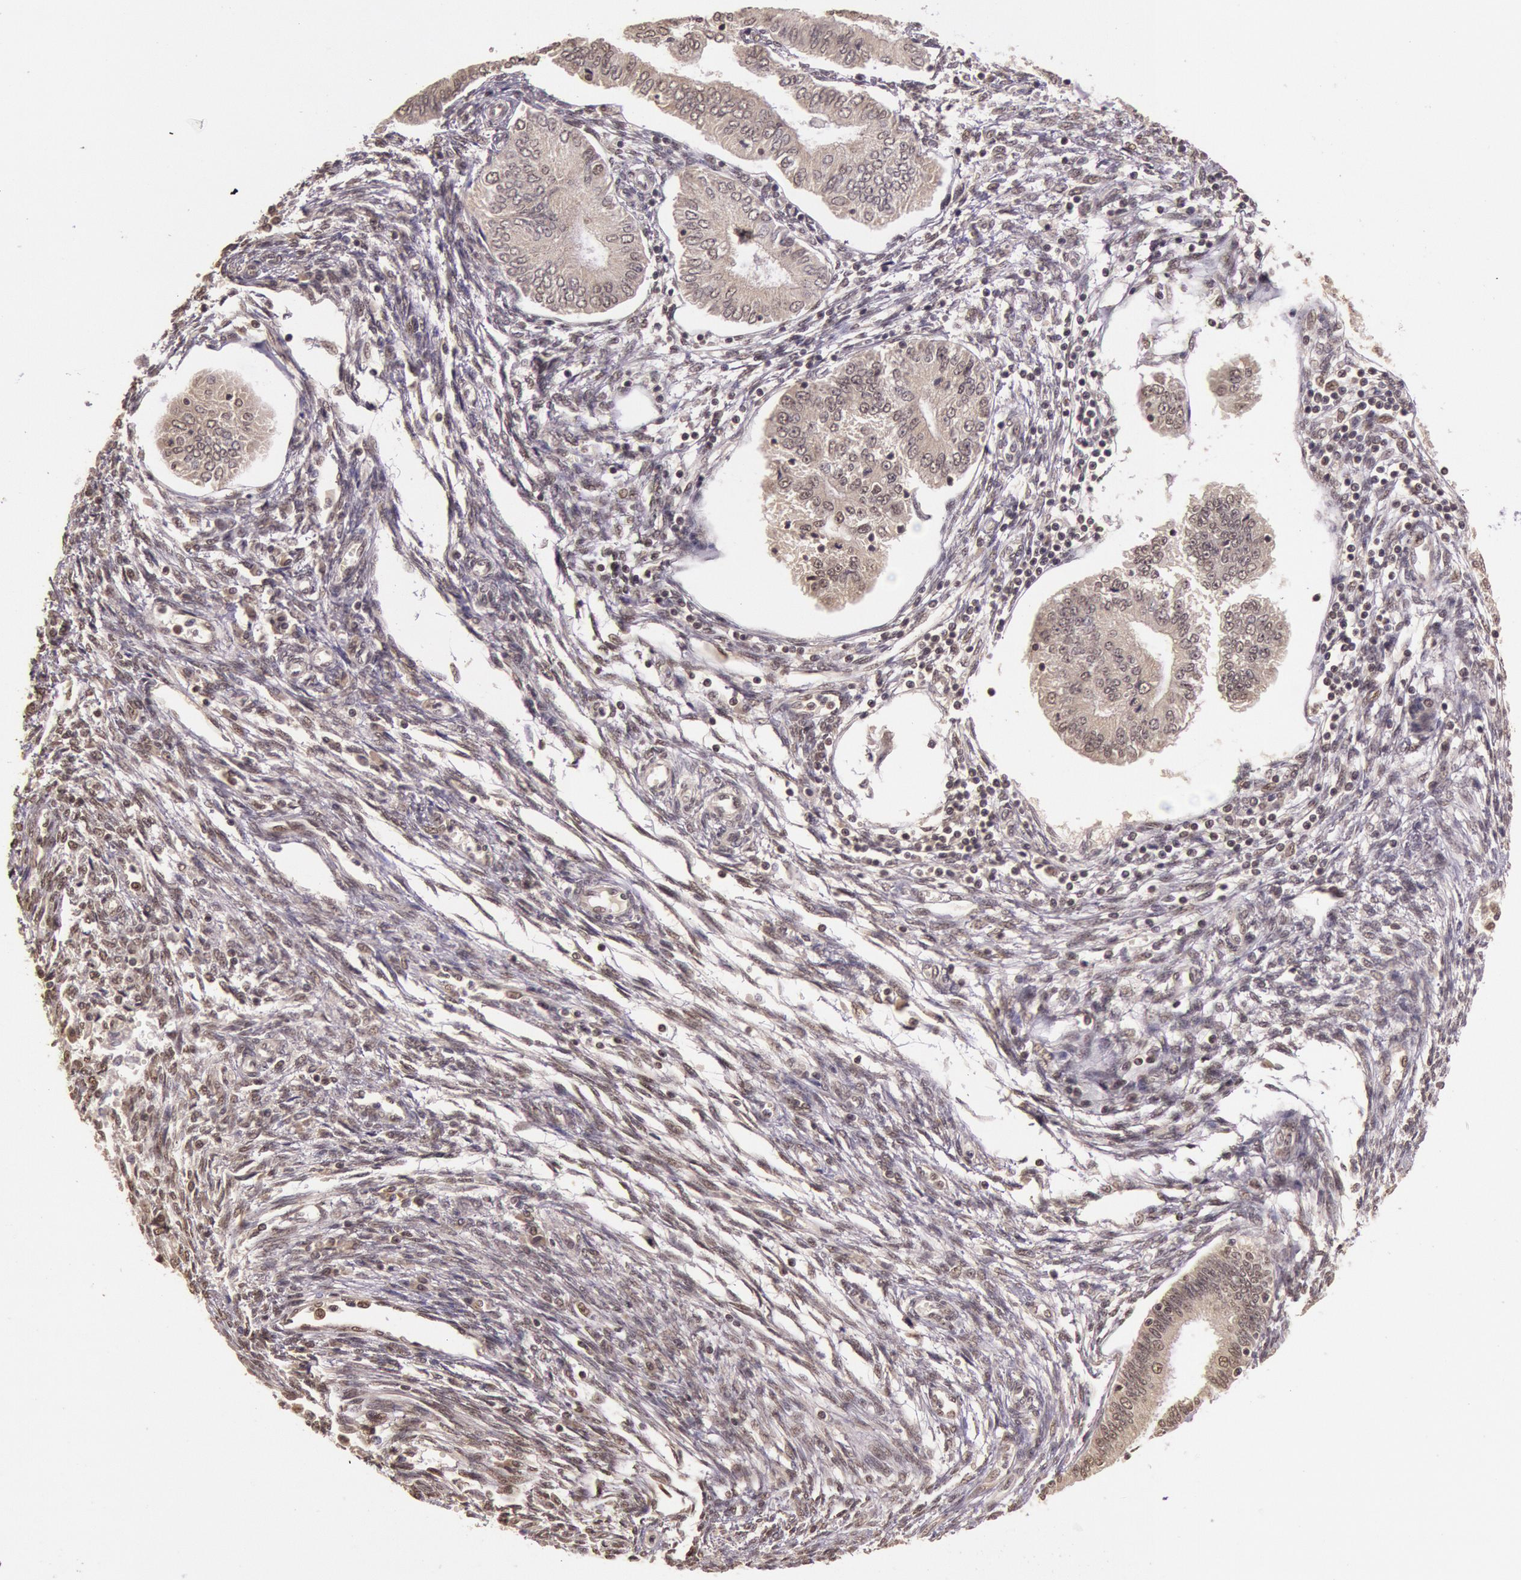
{"staining": {"intensity": "weak", "quantity": ">75%", "location": "cytoplasmic/membranous"}, "tissue": "endometrial cancer", "cell_type": "Tumor cells", "image_type": "cancer", "snomed": [{"axis": "morphology", "description": "Adenocarcinoma, NOS"}, {"axis": "topography", "description": "Endometrium"}], "caption": "A brown stain shows weak cytoplasmic/membranous staining of a protein in endometrial adenocarcinoma tumor cells.", "gene": "RTL10", "patient": {"sex": "female", "age": 51}}